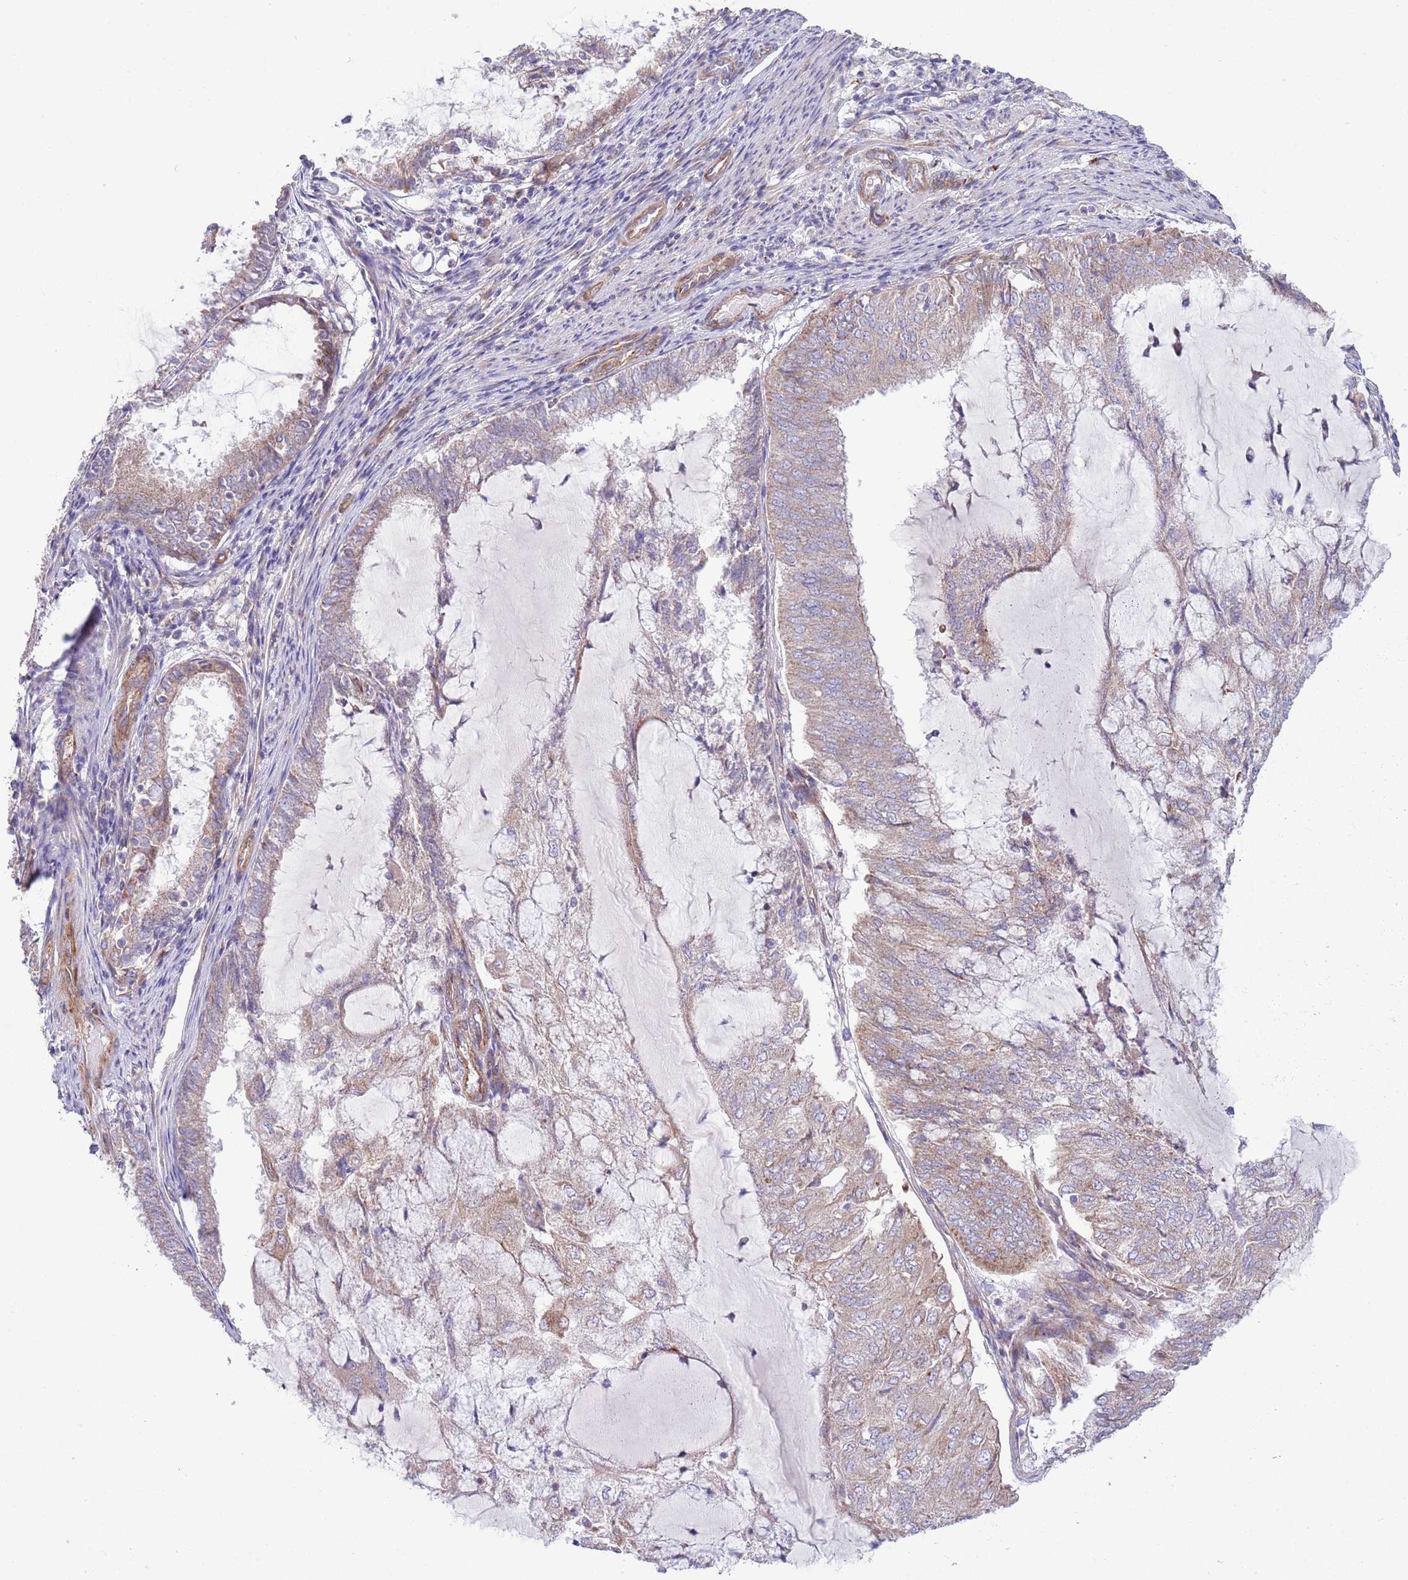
{"staining": {"intensity": "weak", "quantity": ">75%", "location": "cytoplasmic/membranous"}, "tissue": "endometrial cancer", "cell_type": "Tumor cells", "image_type": "cancer", "snomed": [{"axis": "morphology", "description": "Adenocarcinoma, NOS"}, {"axis": "topography", "description": "Endometrium"}], "caption": "Immunohistochemical staining of human endometrial adenocarcinoma displays low levels of weak cytoplasmic/membranous positivity in approximately >75% of tumor cells. (IHC, brightfield microscopy, high magnification).", "gene": "TOMM5", "patient": {"sex": "female", "age": 81}}